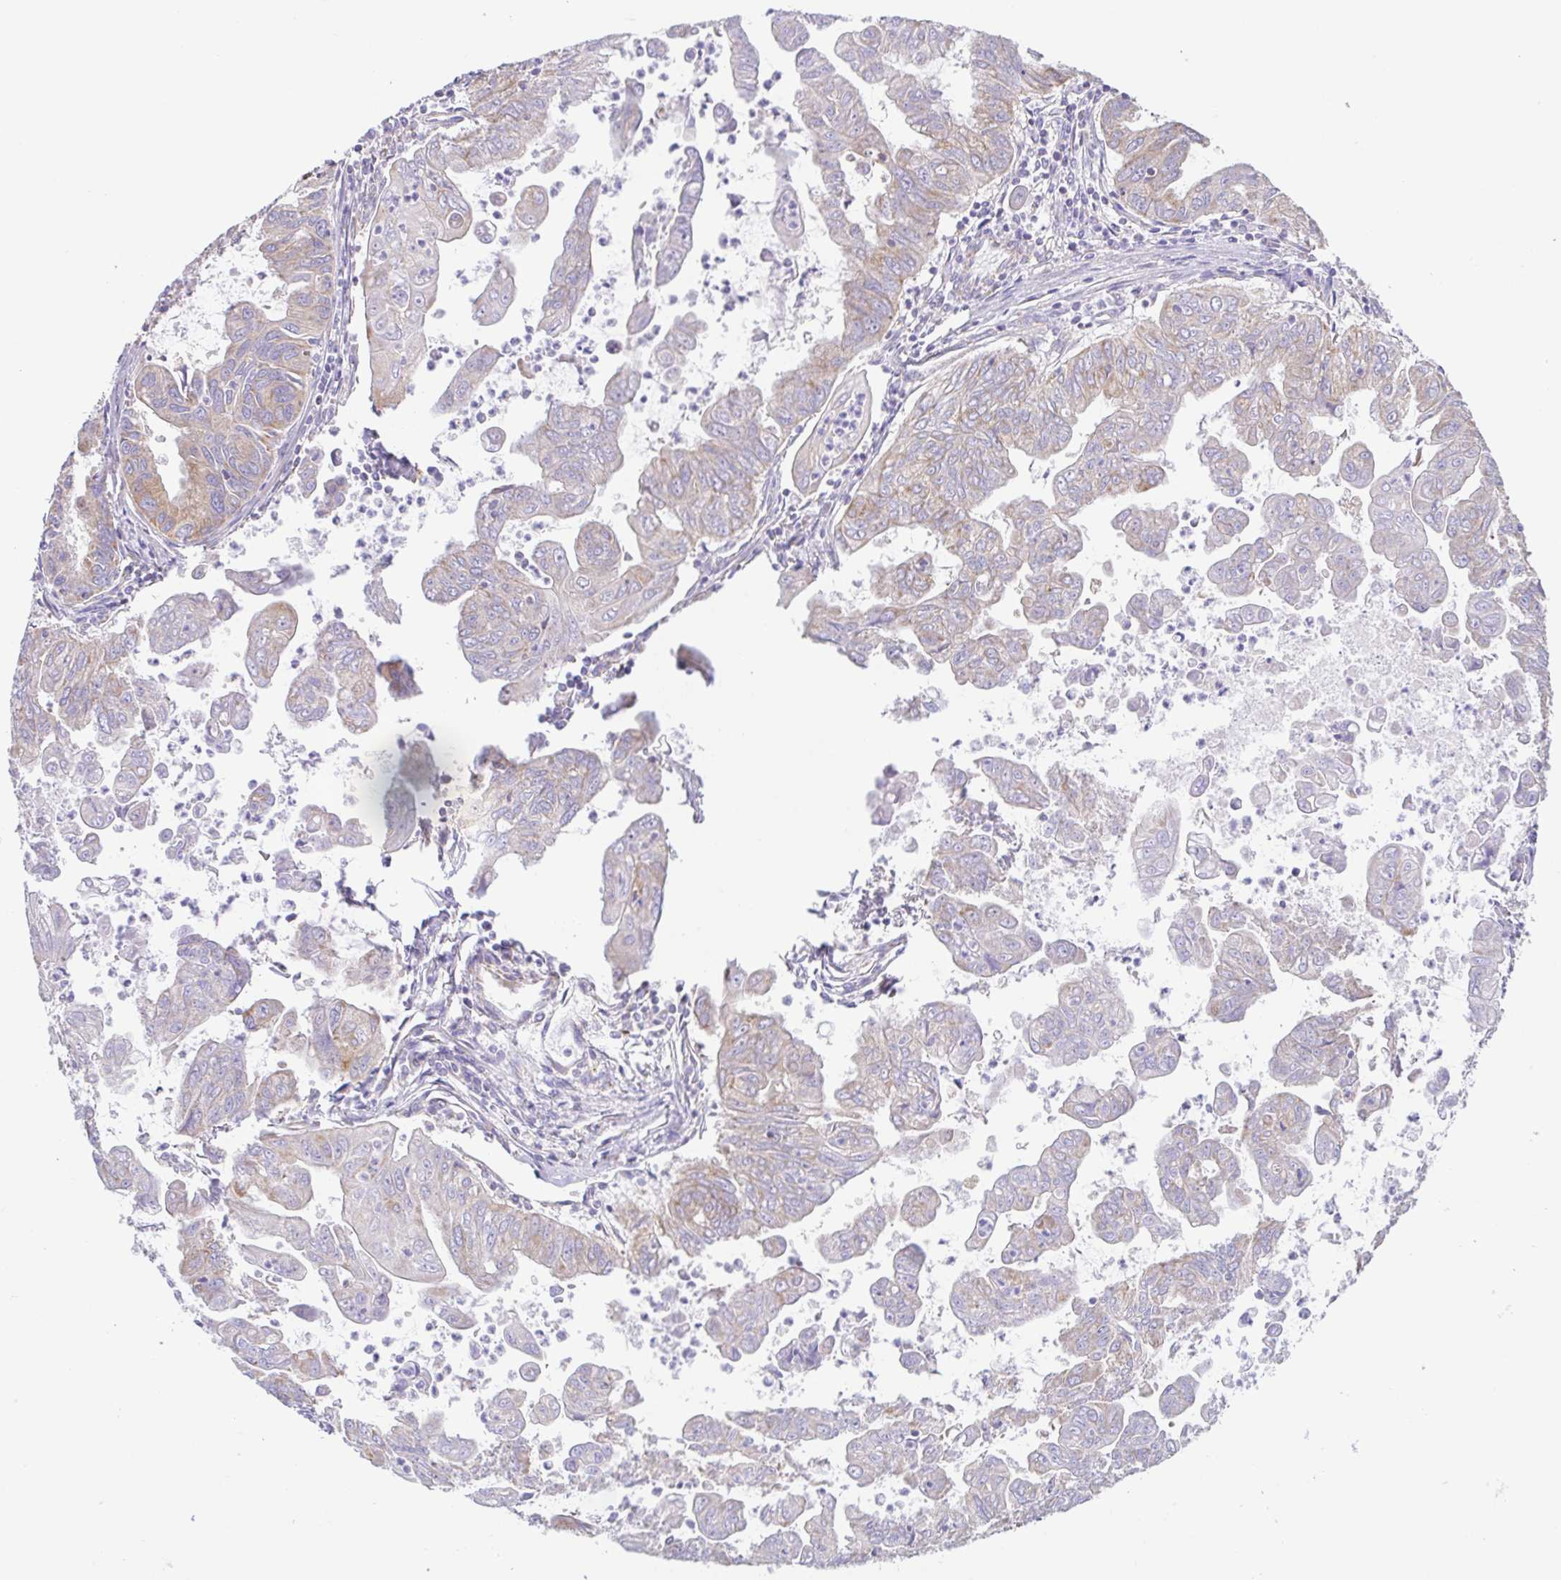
{"staining": {"intensity": "weak", "quantity": "25%-75%", "location": "cytoplasmic/membranous"}, "tissue": "stomach cancer", "cell_type": "Tumor cells", "image_type": "cancer", "snomed": [{"axis": "morphology", "description": "Adenocarcinoma, NOS"}, {"axis": "topography", "description": "Stomach, upper"}], "caption": "Brown immunohistochemical staining in stomach adenocarcinoma demonstrates weak cytoplasmic/membranous expression in about 25%-75% of tumor cells.", "gene": "GINM1", "patient": {"sex": "male", "age": 80}}